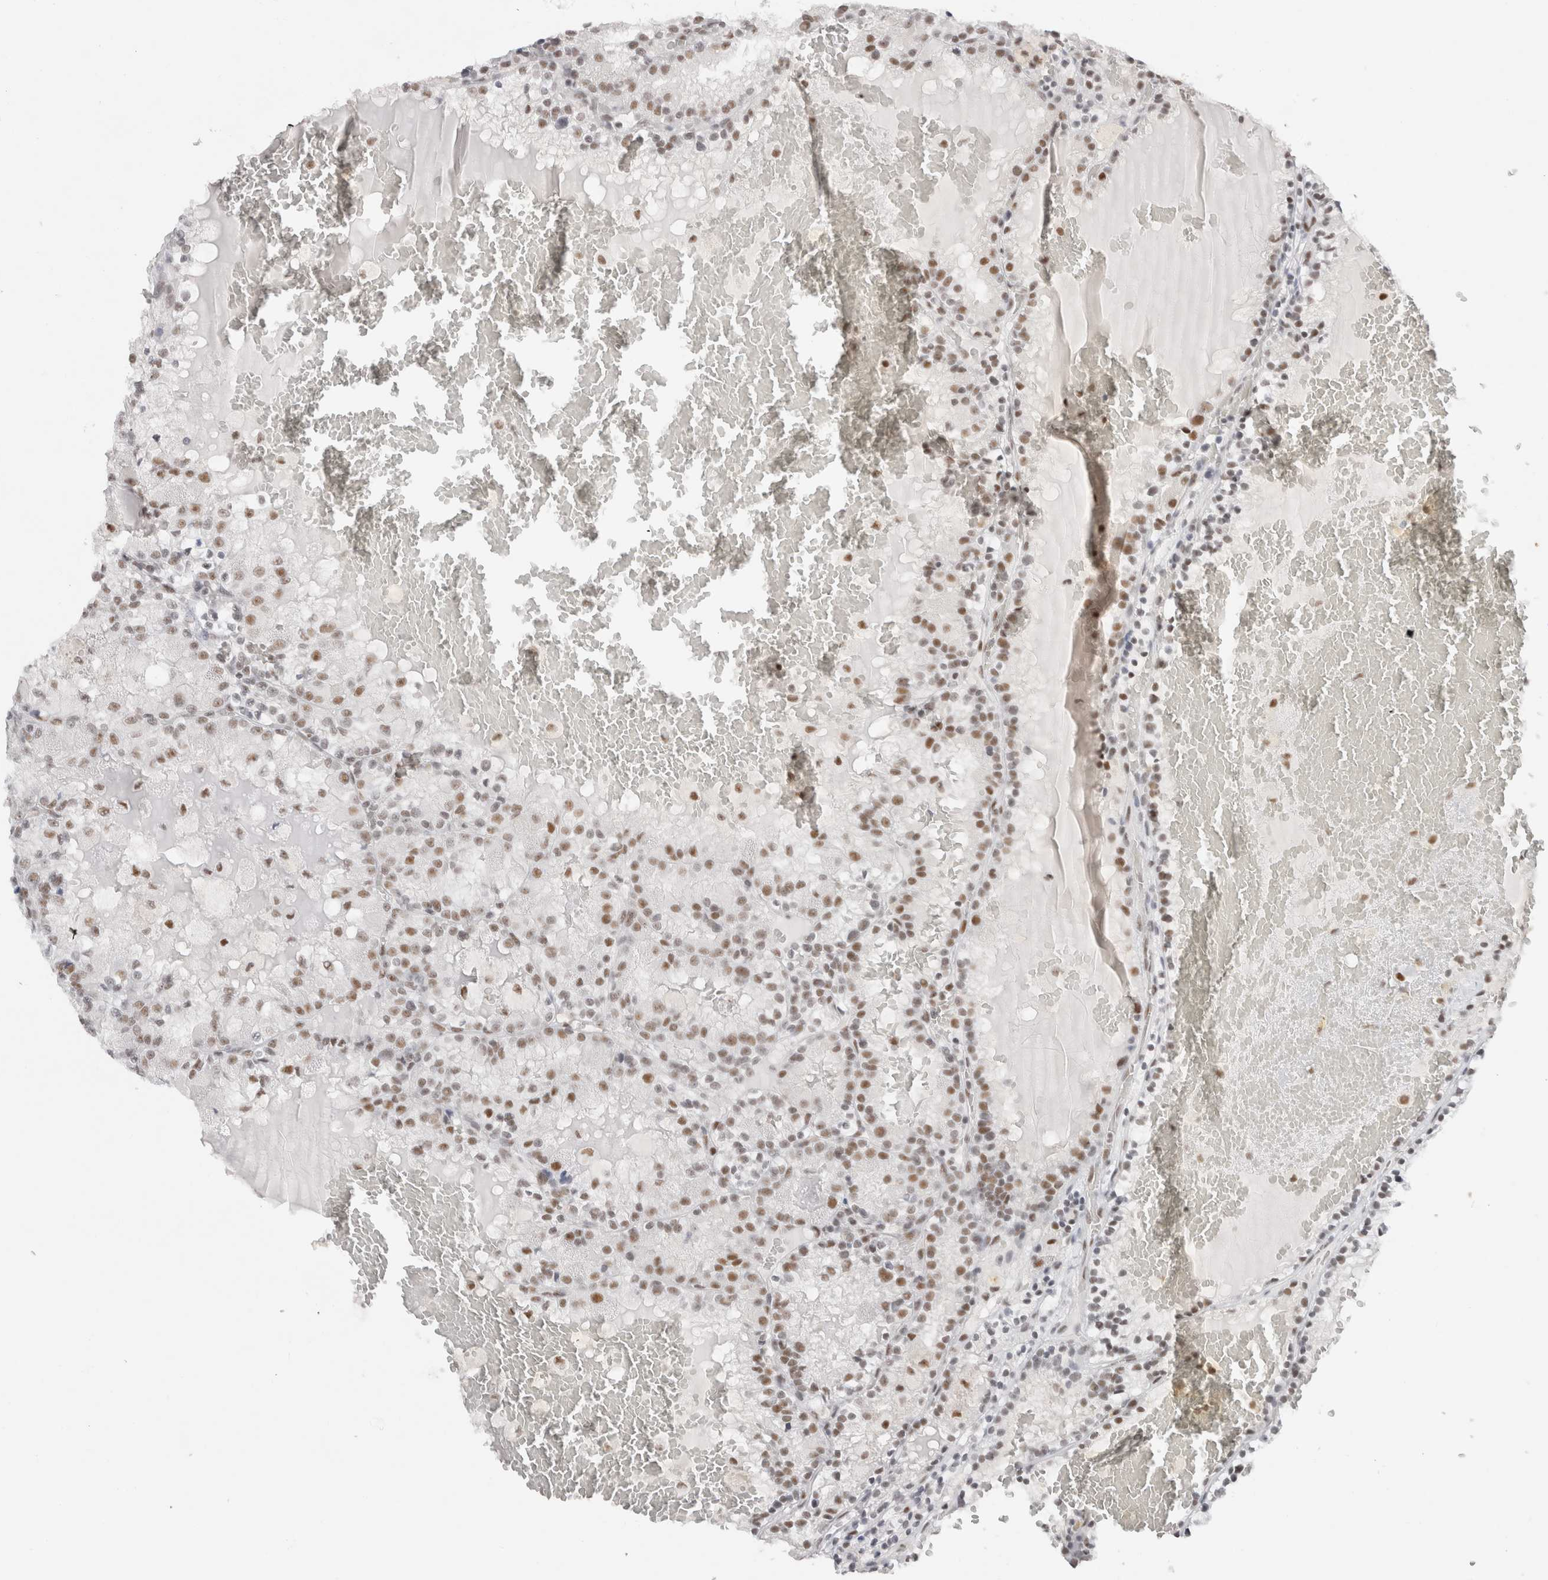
{"staining": {"intensity": "moderate", "quantity": ">75%", "location": "nuclear"}, "tissue": "renal cancer", "cell_type": "Tumor cells", "image_type": "cancer", "snomed": [{"axis": "morphology", "description": "Adenocarcinoma, NOS"}, {"axis": "topography", "description": "Kidney"}], "caption": "Renal cancer stained with DAB (3,3'-diaminobenzidine) immunohistochemistry exhibits medium levels of moderate nuclear expression in about >75% of tumor cells.", "gene": "COPS7A", "patient": {"sex": "female", "age": 56}}